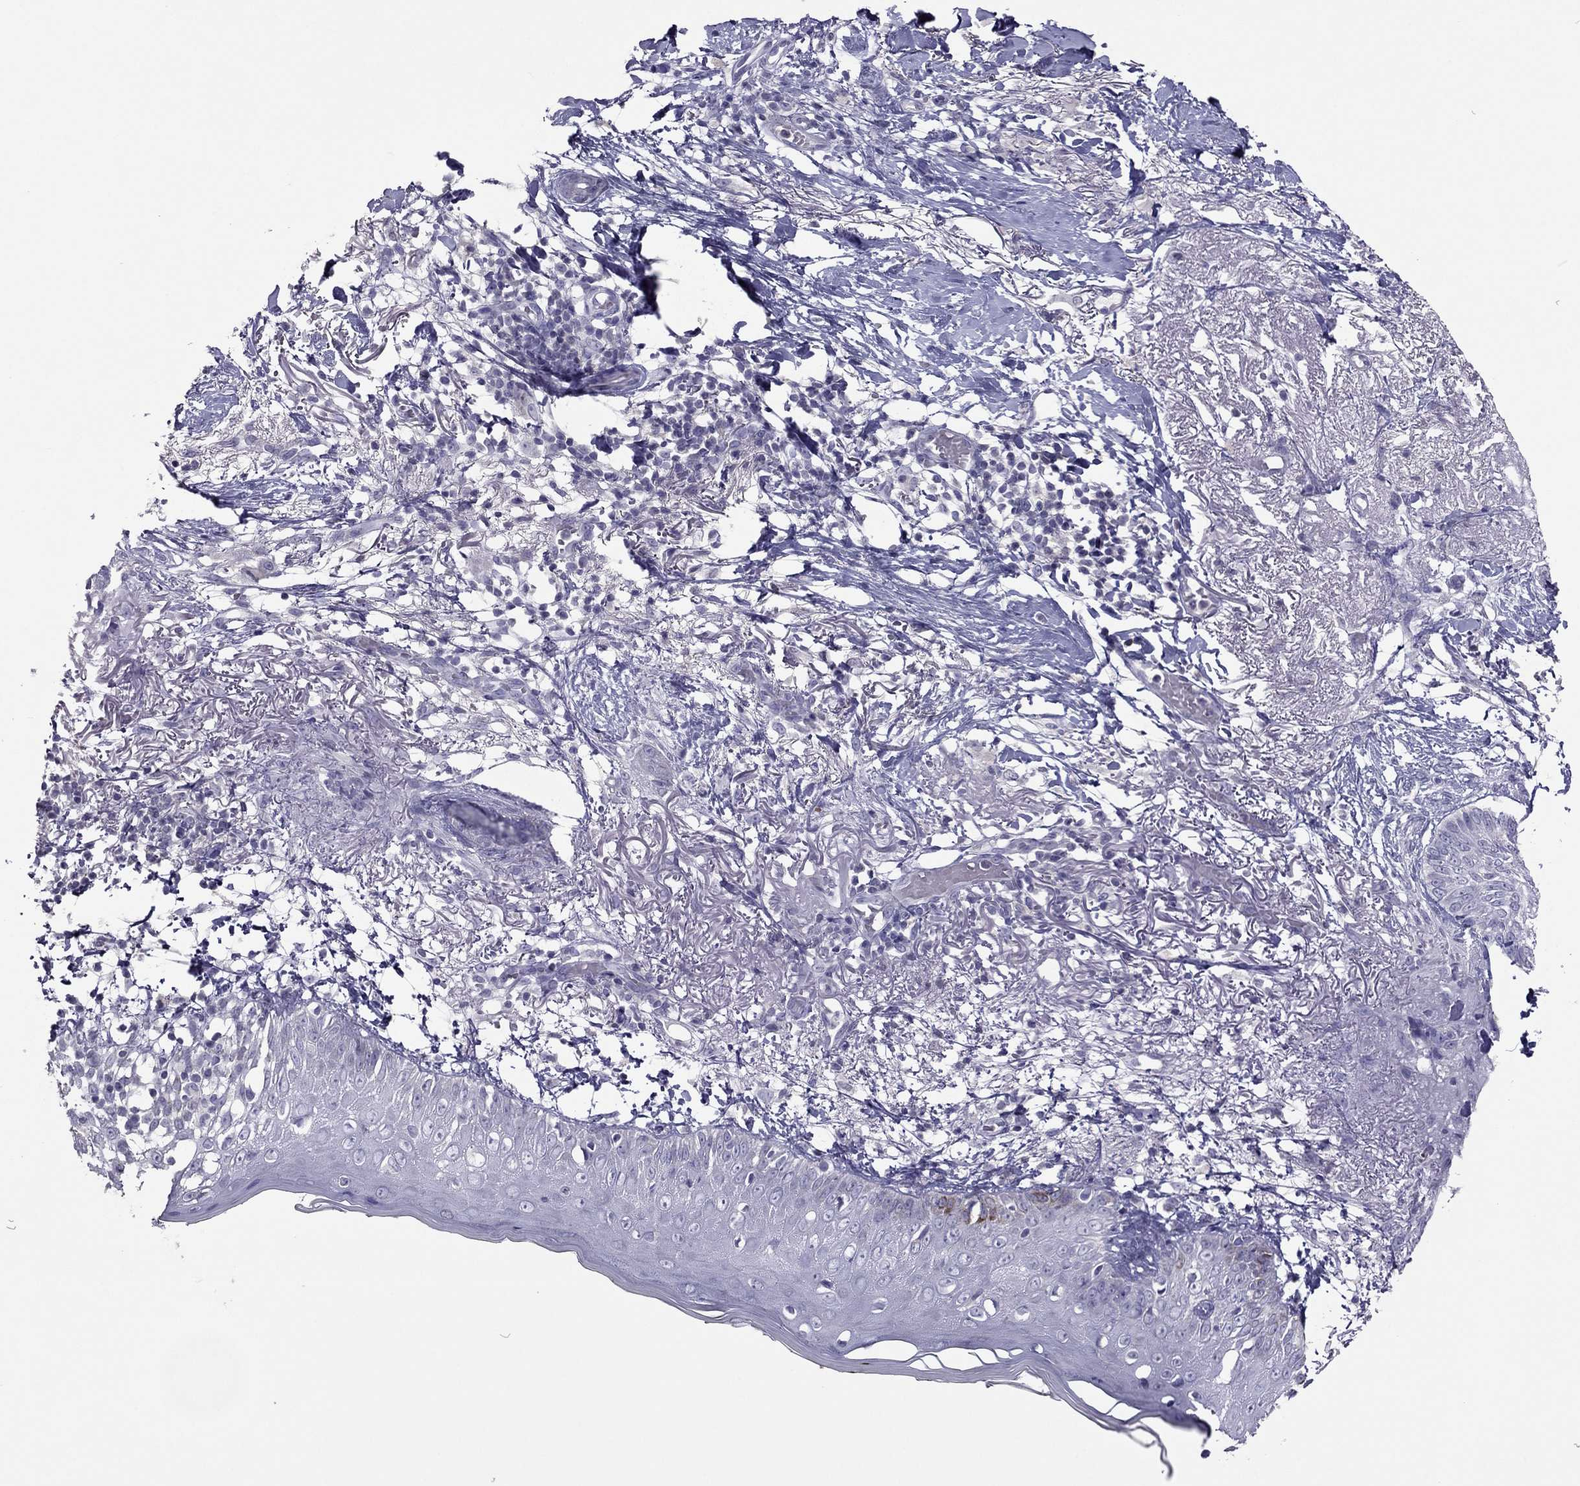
{"staining": {"intensity": "negative", "quantity": "none", "location": "none"}, "tissue": "skin cancer", "cell_type": "Tumor cells", "image_type": "cancer", "snomed": [{"axis": "morphology", "description": "Normal tissue, NOS"}, {"axis": "morphology", "description": "Basal cell carcinoma"}, {"axis": "topography", "description": "Skin"}], "caption": "The IHC micrograph has no significant positivity in tumor cells of skin cancer (basal cell carcinoma) tissue. (DAB (3,3'-diaminobenzidine) immunohistochemistry (IHC) visualized using brightfield microscopy, high magnification).", "gene": "RGS8", "patient": {"sex": "male", "age": 84}}